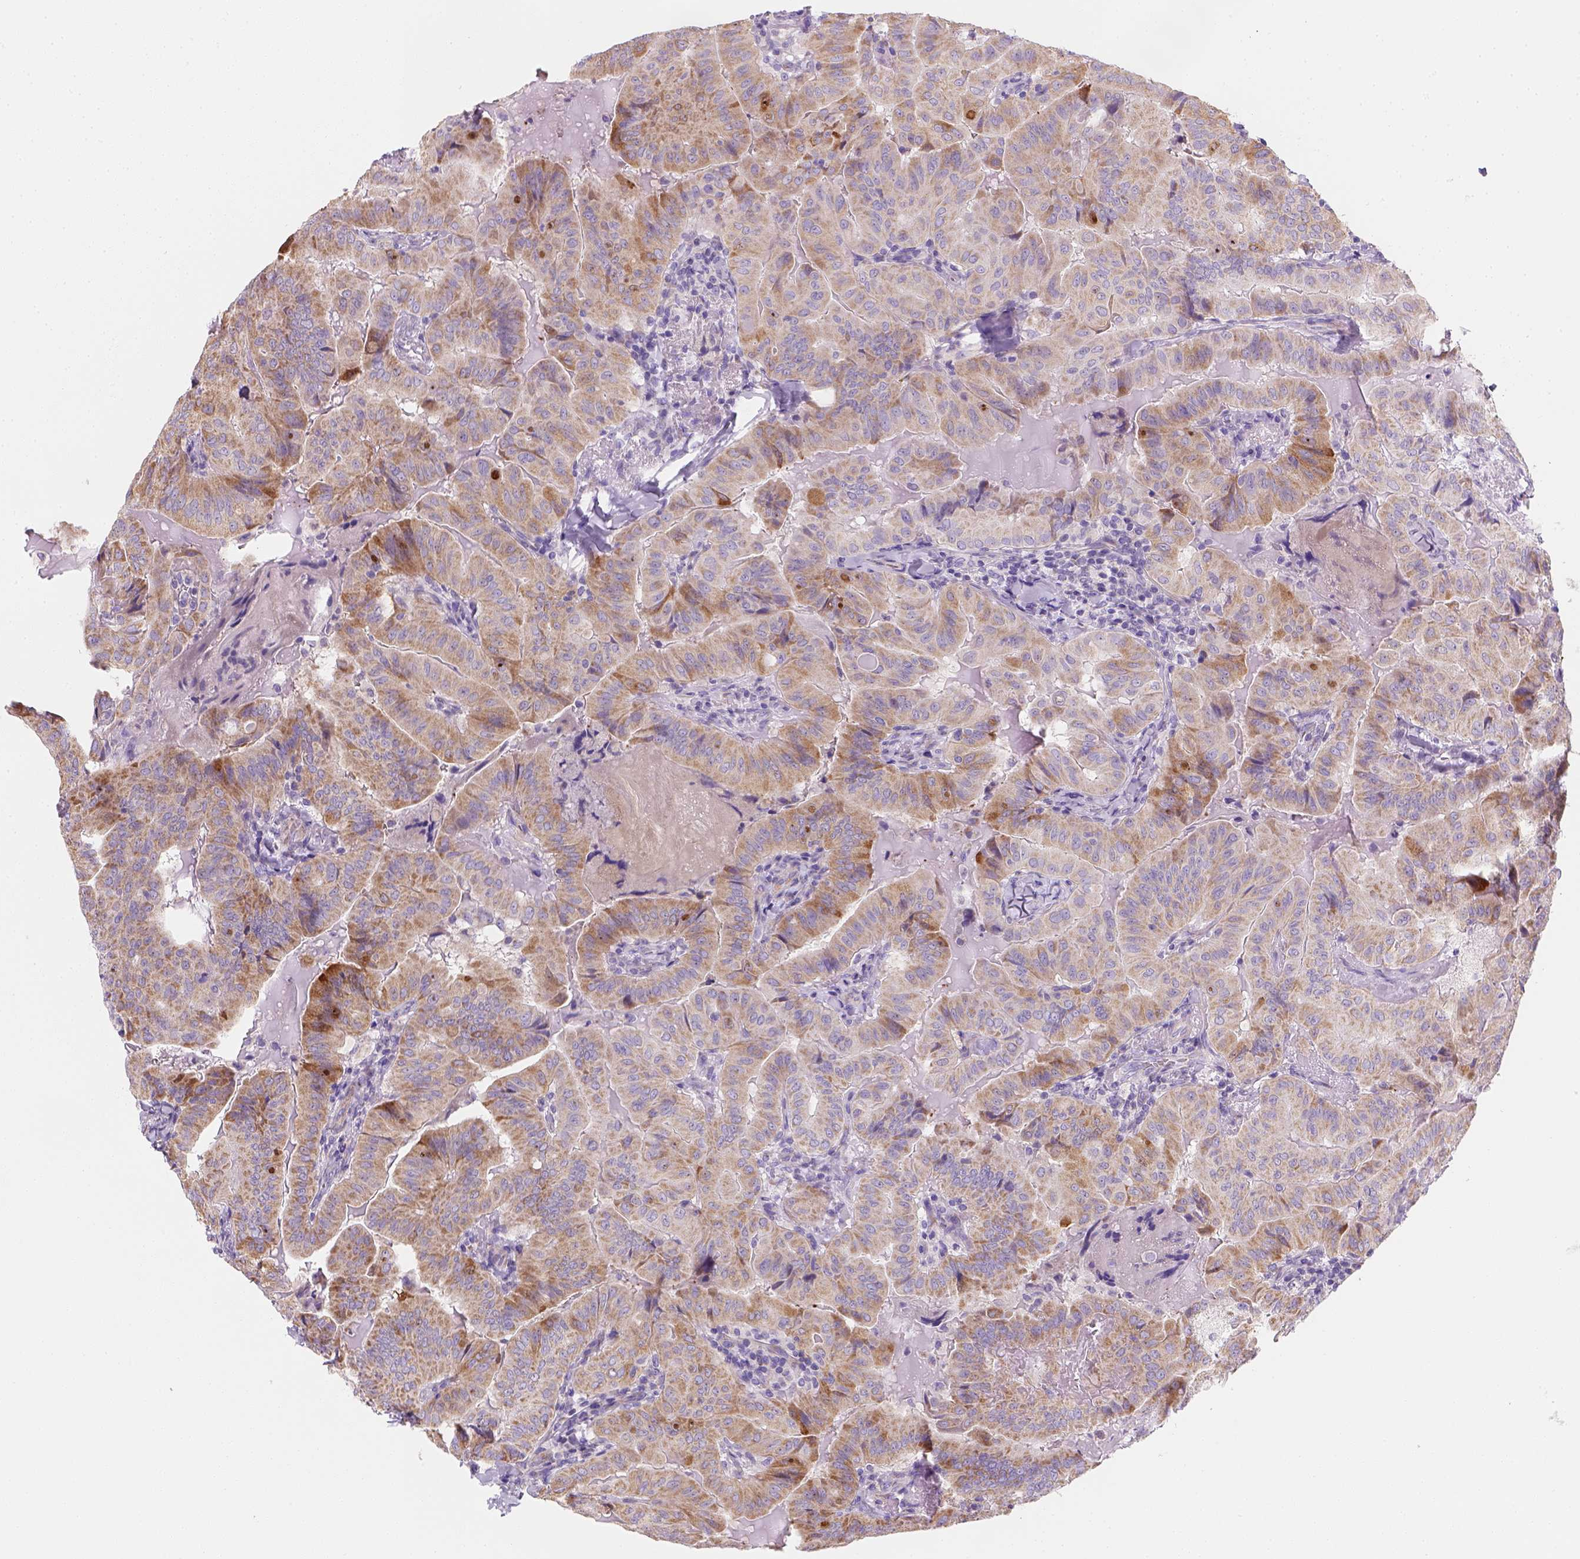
{"staining": {"intensity": "moderate", "quantity": ">75%", "location": "cytoplasmic/membranous"}, "tissue": "thyroid cancer", "cell_type": "Tumor cells", "image_type": "cancer", "snomed": [{"axis": "morphology", "description": "Papillary adenocarcinoma, NOS"}, {"axis": "topography", "description": "Thyroid gland"}], "caption": "Tumor cells demonstrate medium levels of moderate cytoplasmic/membranous expression in about >75% of cells in human thyroid cancer (papillary adenocarcinoma).", "gene": "CES2", "patient": {"sex": "female", "age": 68}}